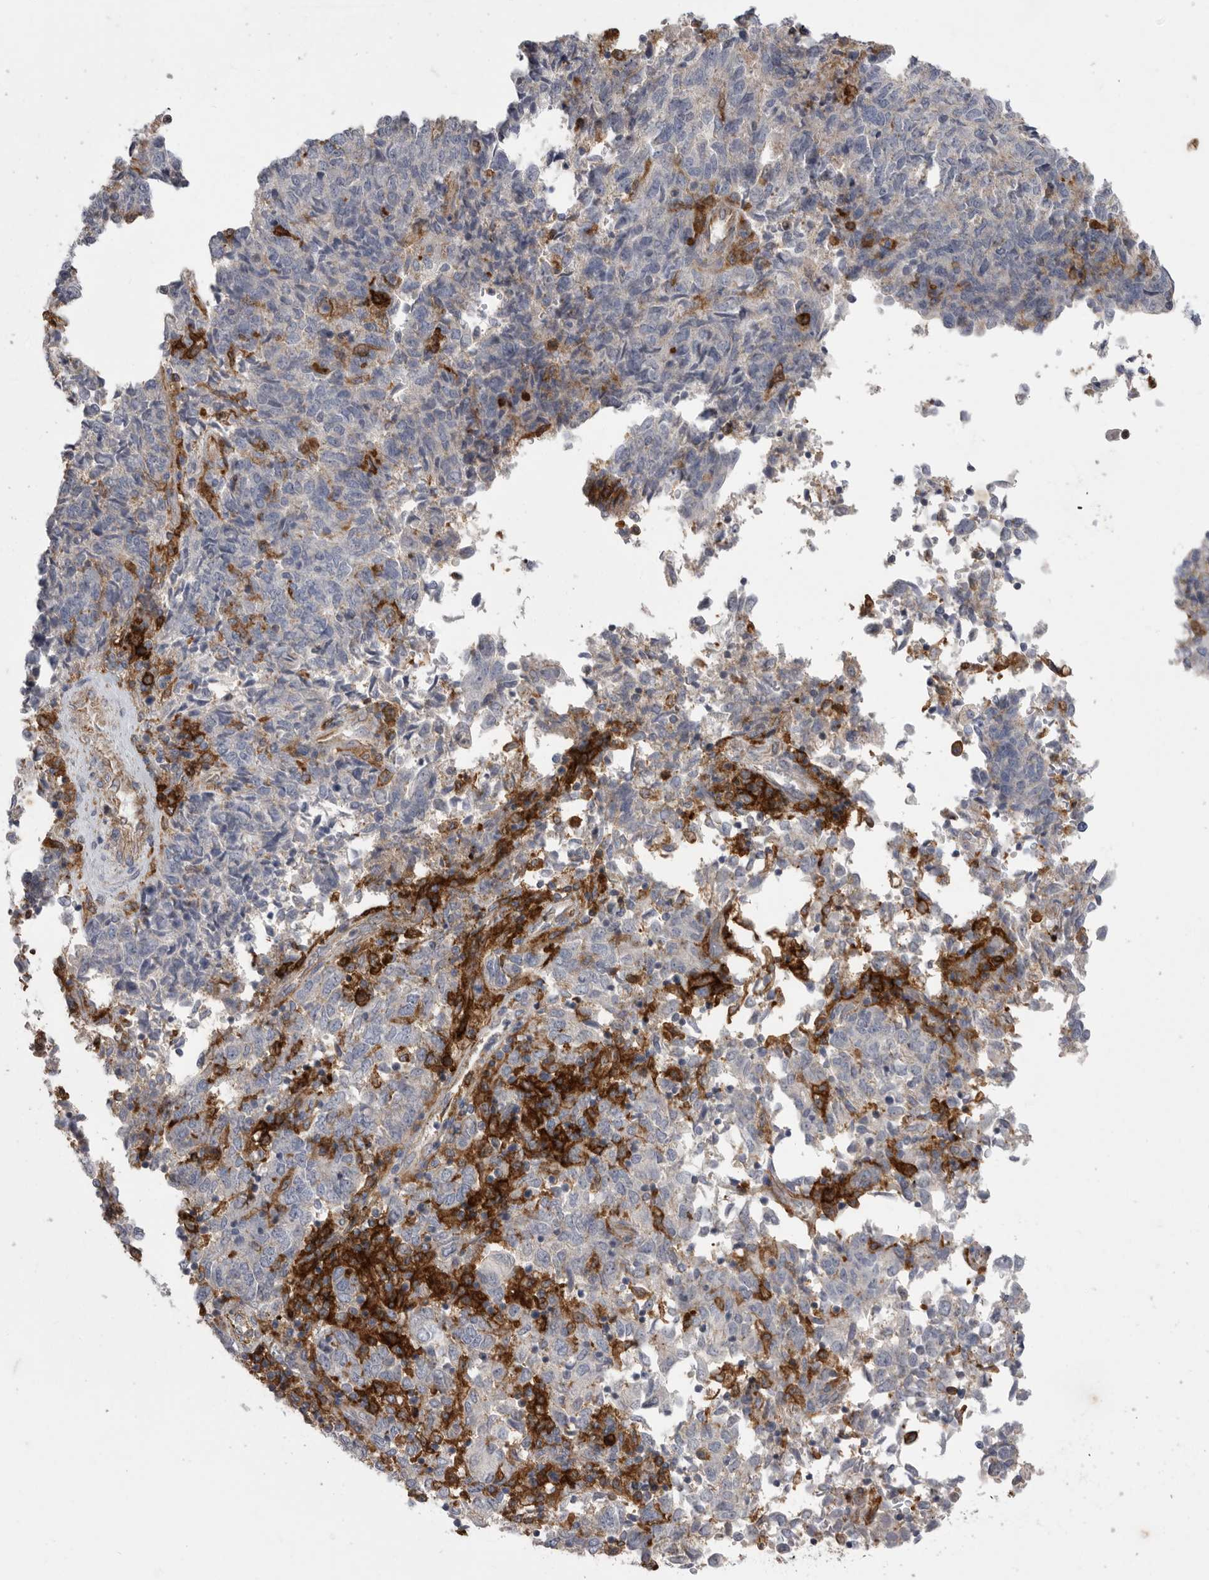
{"staining": {"intensity": "negative", "quantity": "none", "location": "none"}, "tissue": "endometrial cancer", "cell_type": "Tumor cells", "image_type": "cancer", "snomed": [{"axis": "morphology", "description": "Adenocarcinoma, NOS"}, {"axis": "topography", "description": "Endometrium"}], "caption": "High power microscopy micrograph of an immunohistochemistry micrograph of endometrial cancer, revealing no significant expression in tumor cells. (DAB IHC visualized using brightfield microscopy, high magnification).", "gene": "SIGLEC10", "patient": {"sex": "female", "age": 80}}